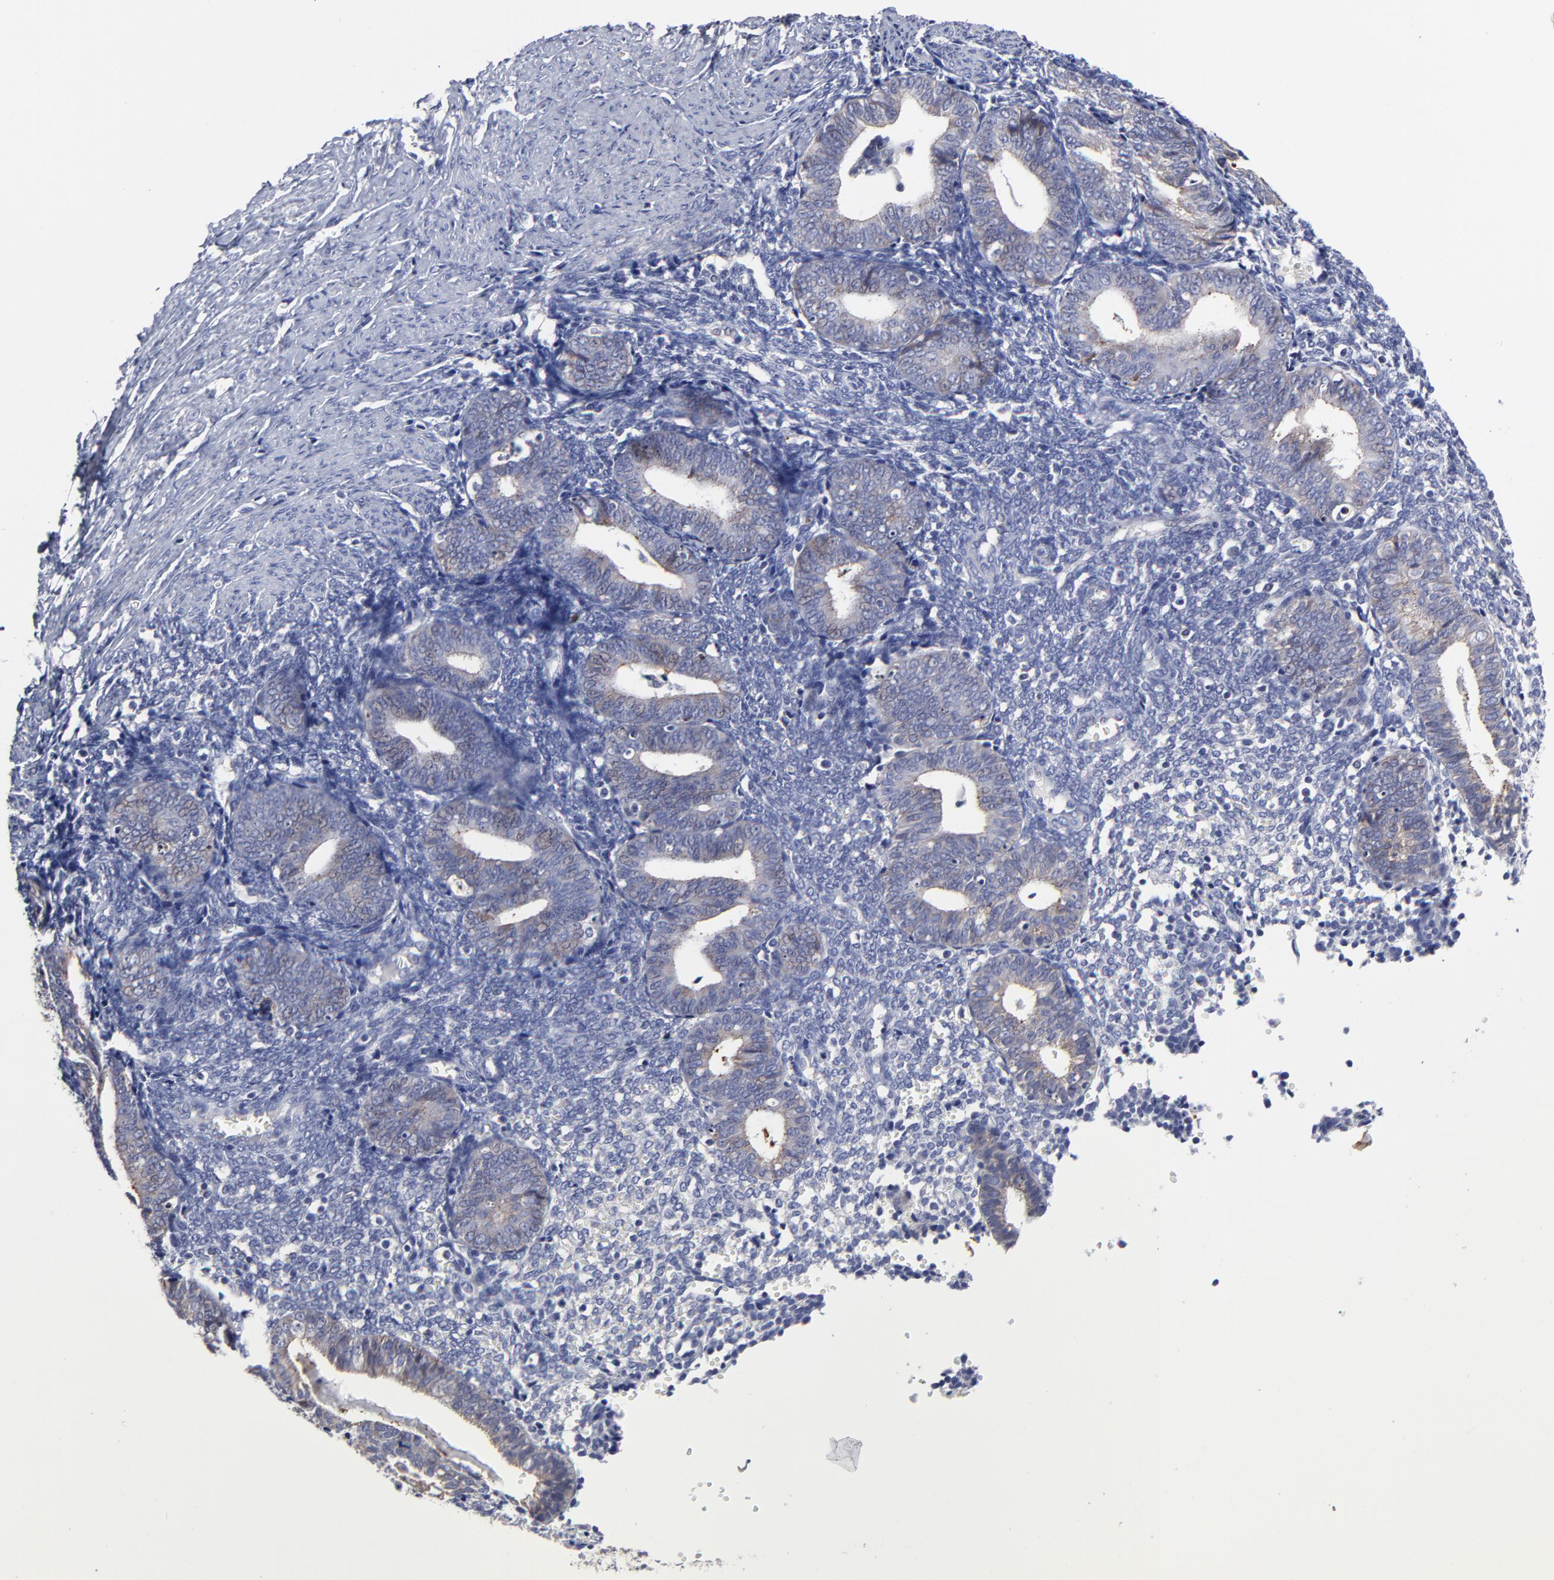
{"staining": {"intensity": "negative", "quantity": "none", "location": "none"}, "tissue": "endometrium", "cell_type": "Cells in endometrial stroma", "image_type": "normal", "snomed": [{"axis": "morphology", "description": "Normal tissue, NOS"}, {"axis": "topography", "description": "Endometrium"}], "caption": "IHC of benign endometrium demonstrates no expression in cells in endometrial stroma. The staining was performed using DAB to visualize the protein expression in brown, while the nuclei were stained in blue with hematoxylin (Magnification: 20x).", "gene": "CXADR", "patient": {"sex": "female", "age": 61}}